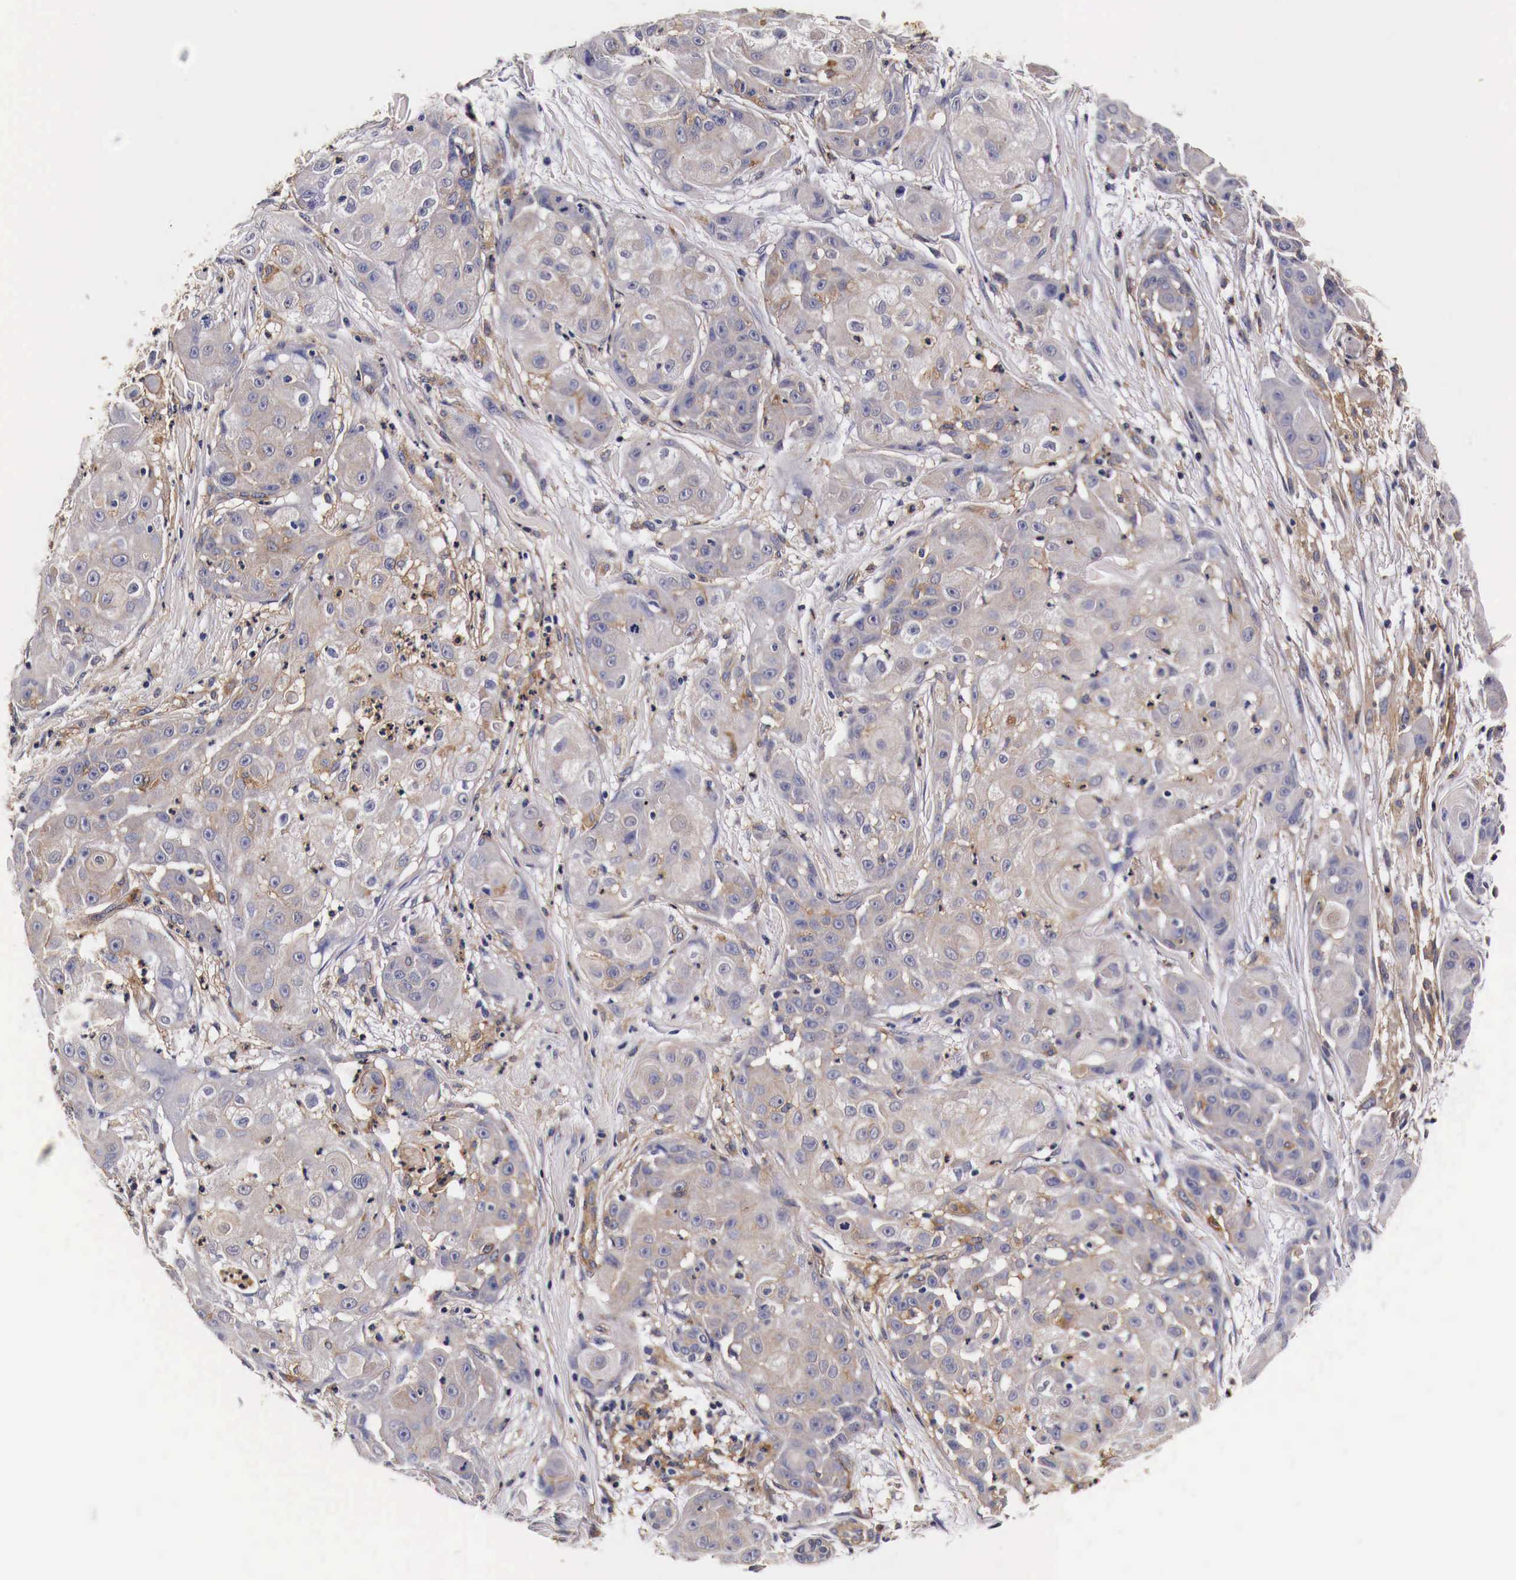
{"staining": {"intensity": "weak", "quantity": "<25%", "location": "cytoplasmic/membranous"}, "tissue": "skin cancer", "cell_type": "Tumor cells", "image_type": "cancer", "snomed": [{"axis": "morphology", "description": "Squamous cell carcinoma, NOS"}, {"axis": "topography", "description": "Skin"}], "caption": "A micrograph of skin squamous cell carcinoma stained for a protein displays no brown staining in tumor cells. (DAB (3,3'-diaminobenzidine) immunohistochemistry visualized using brightfield microscopy, high magnification).", "gene": "RP2", "patient": {"sex": "female", "age": 57}}